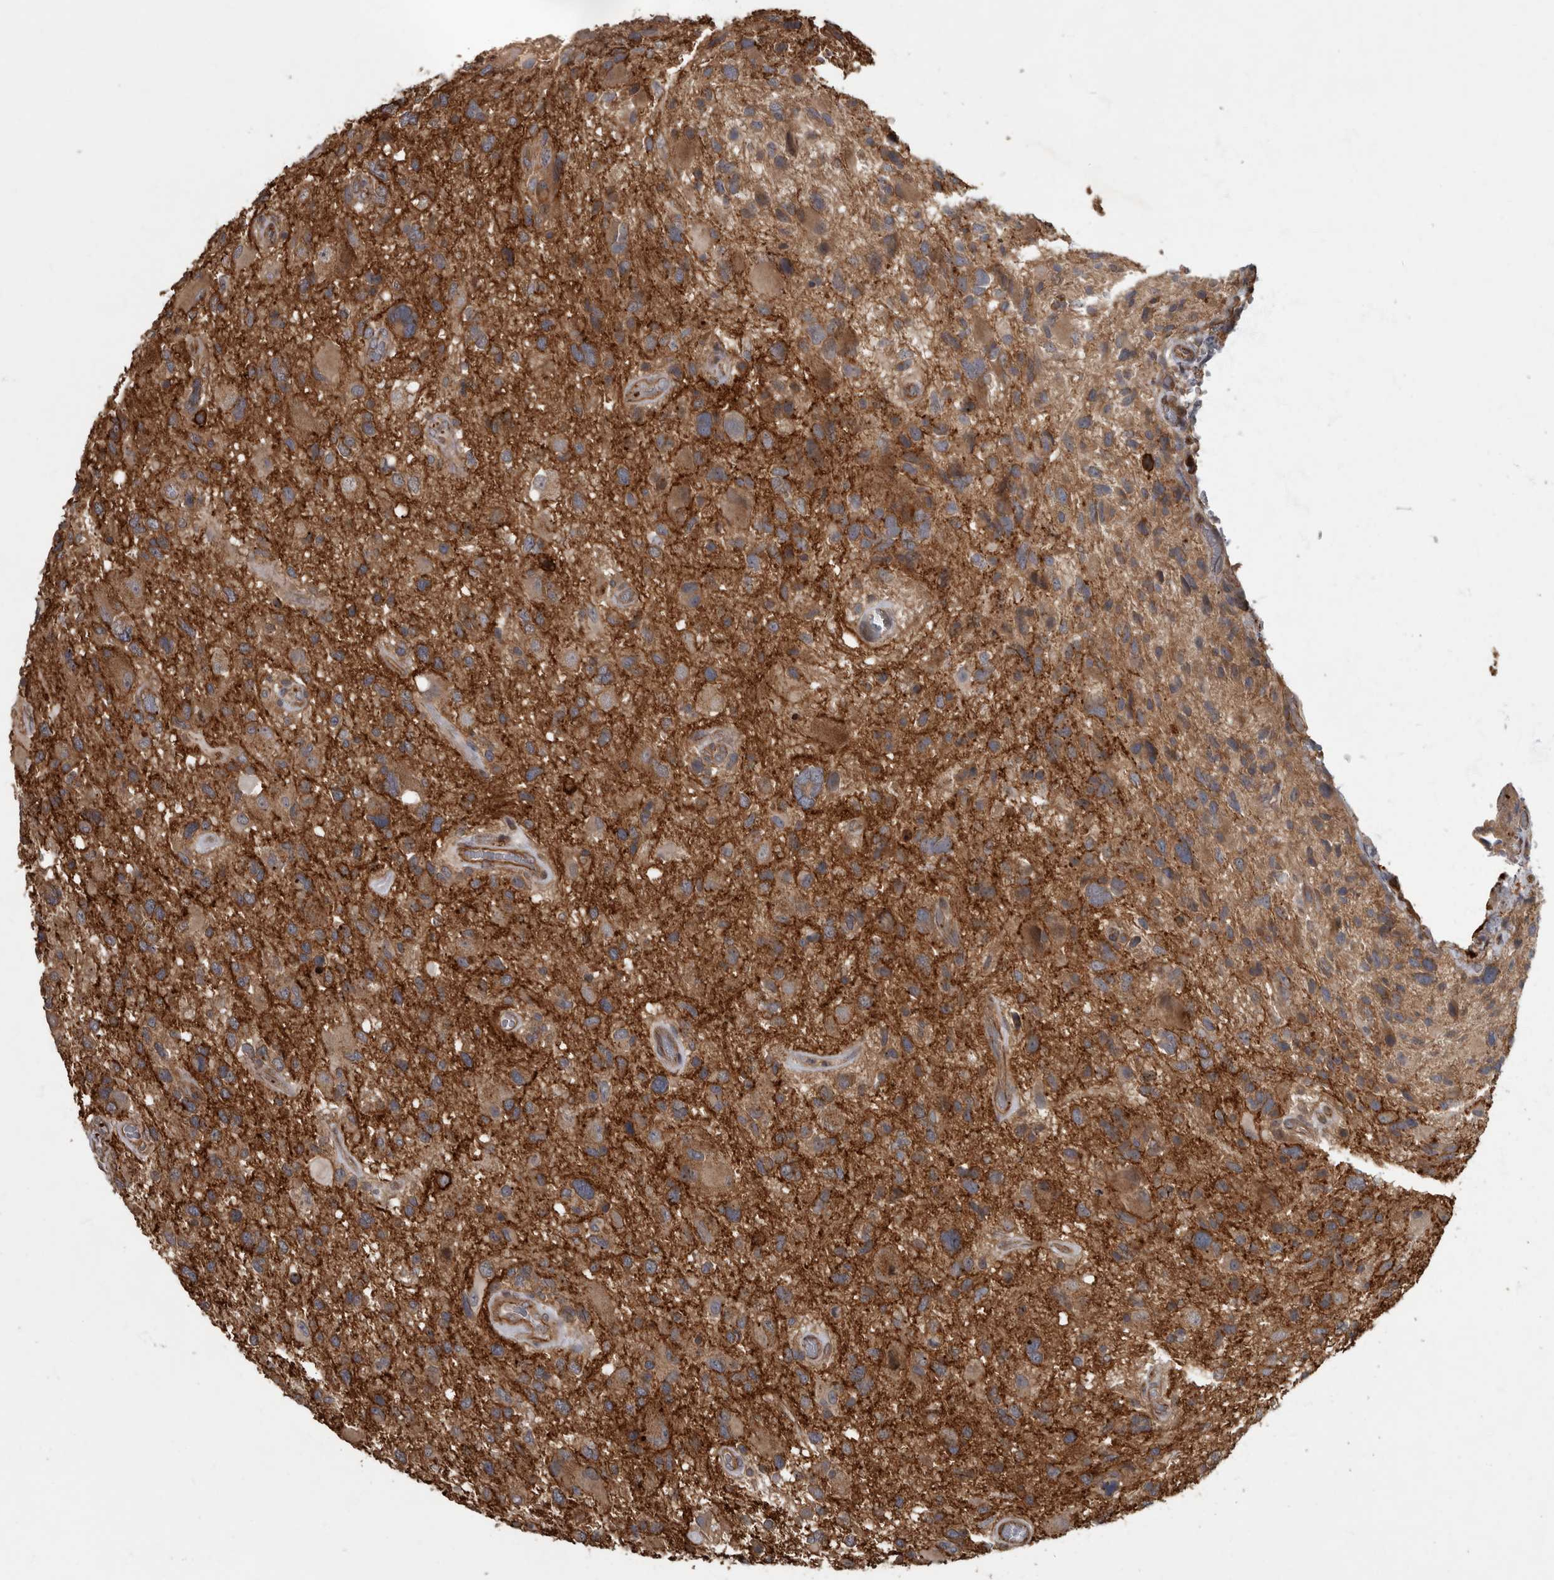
{"staining": {"intensity": "moderate", "quantity": ">75%", "location": "cytoplasmic/membranous"}, "tissue": "glioma", "cell_type": "Tumor cells", "image_type": "cancer", "snomed": [{"axis": "morphology", "description": "Glioma, malignant, High grade"}, {"axis": "topography", "description": "Brain"}], "caption": "Brown immunohistochemical staining in human malignant high-grade glioma exhibits moderate cytoplasmic/membranous positivity in about >75% of tumor cells. (IHC, brightfield microscopy, high magnification).", "gene": "VEGFD", "patient": {"sex": "male", "age": 33}}